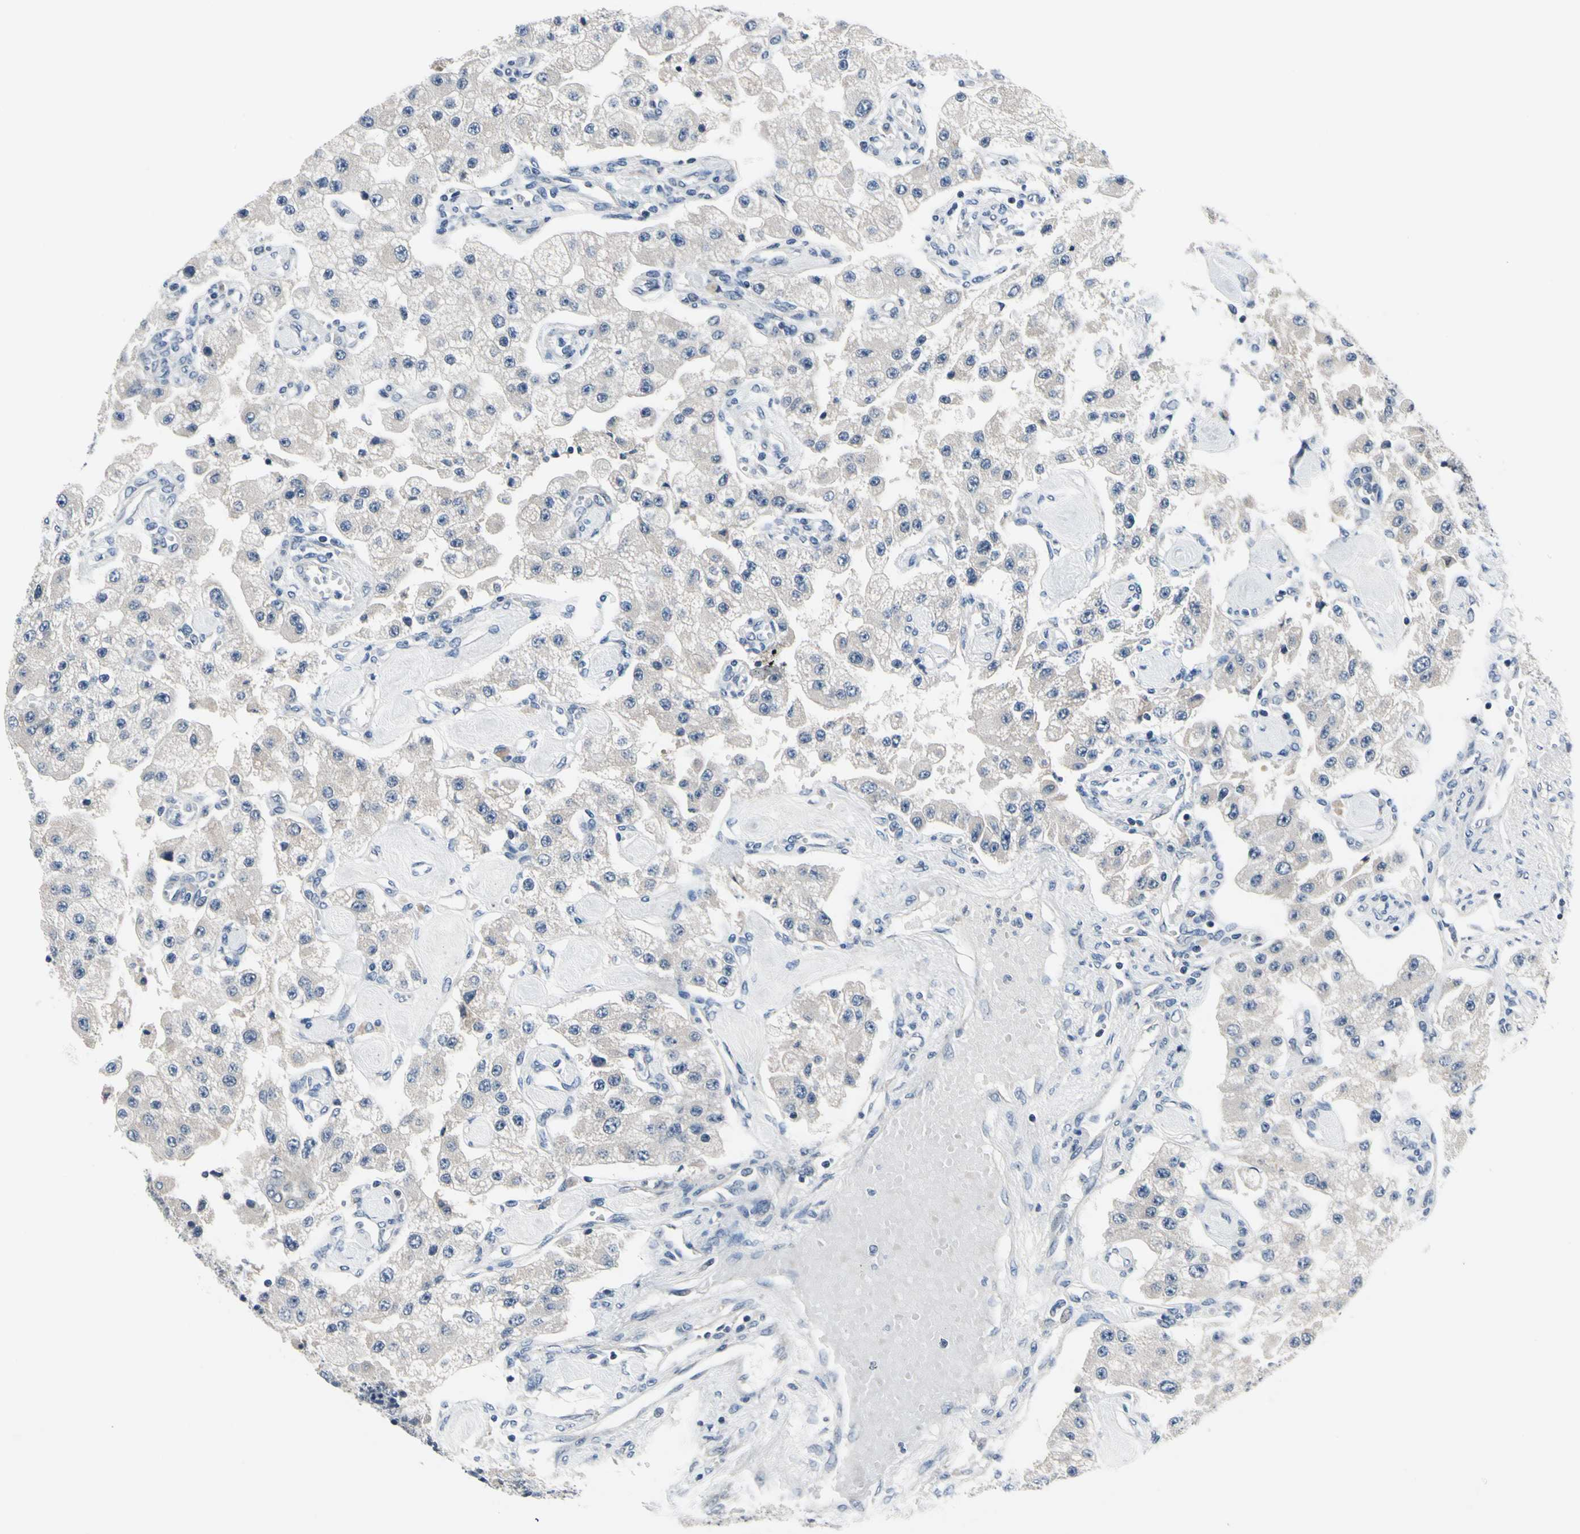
{"staining": {"intensity": "negative", "quantity": "none", "location": "none"}, "tissue": "carcinoid", "cell_type": "Tumor cells", "image_type": "cancer", "snomed": [{"axis": "morphology", "description": "Carcinoid, malignant, NOS"}, {"axis": "topography", "description": "Pancreas"}], "caption": "Human carcinoid stained for a protein using immunohistochemistry exhibits no positivity in tumor cells.", "gene": "SELENOK", "patient": {"sex": "male", "age": 41}}